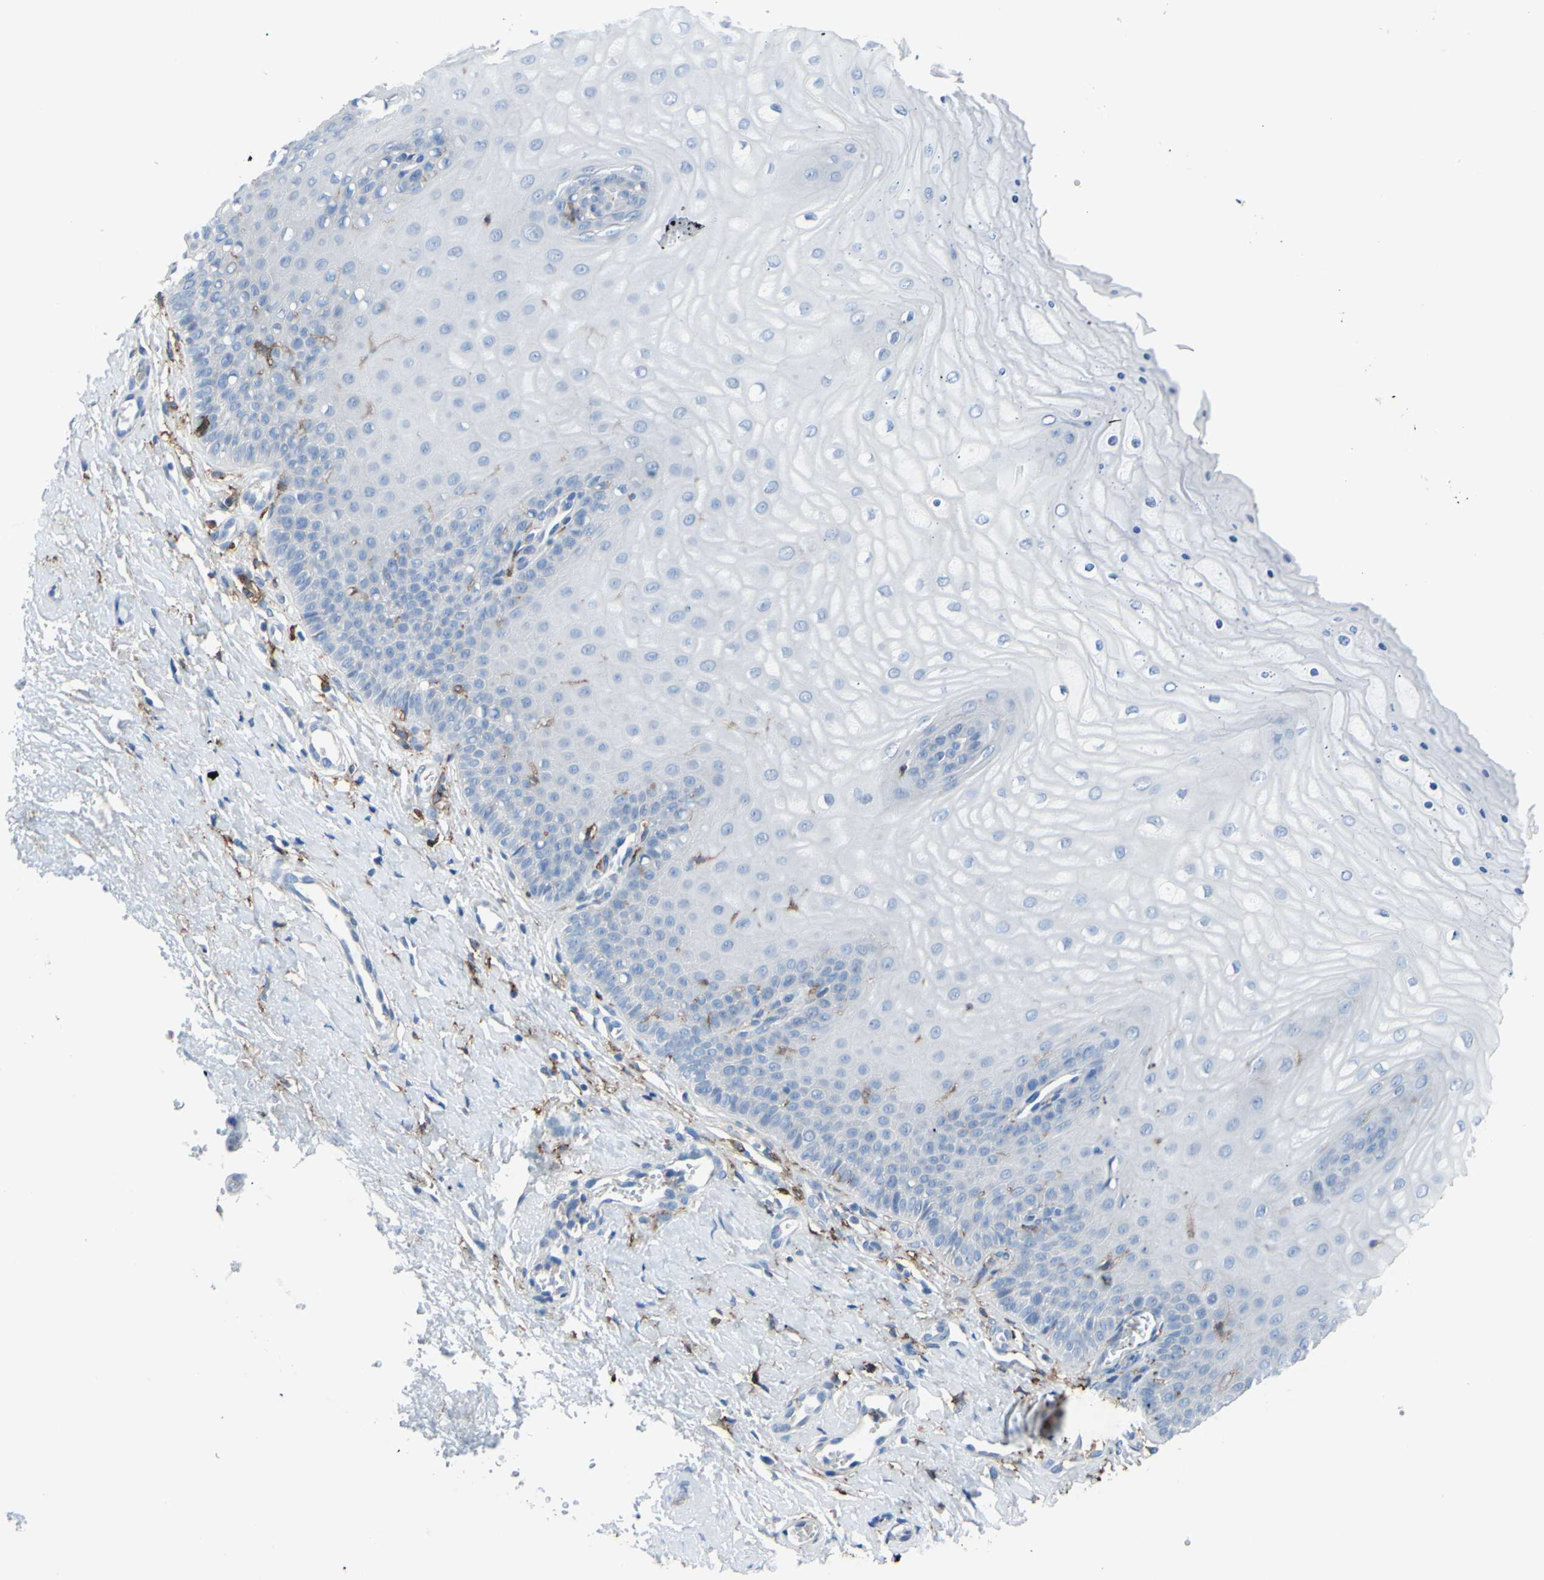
{"staining": {"intensity": "negative", "quantity": "none", "location": "none"}, "tissue": "cervix", "cell_type": "Glandular cells", "image_type": "normal", "snomed": [{"axis": "morphology", "description": "Normal tissue, NOS"}, {"axis": "topography", "description": "Cervix"}], "caption": "Immunohistochemistry histopathology image of normal human cervix stained for a protein (brown), which displays no expression in glandular cells. (DAB IHC, high magnification).", "gene": "FCGR2A", "patient": {"sex": "female", "age": 55}}